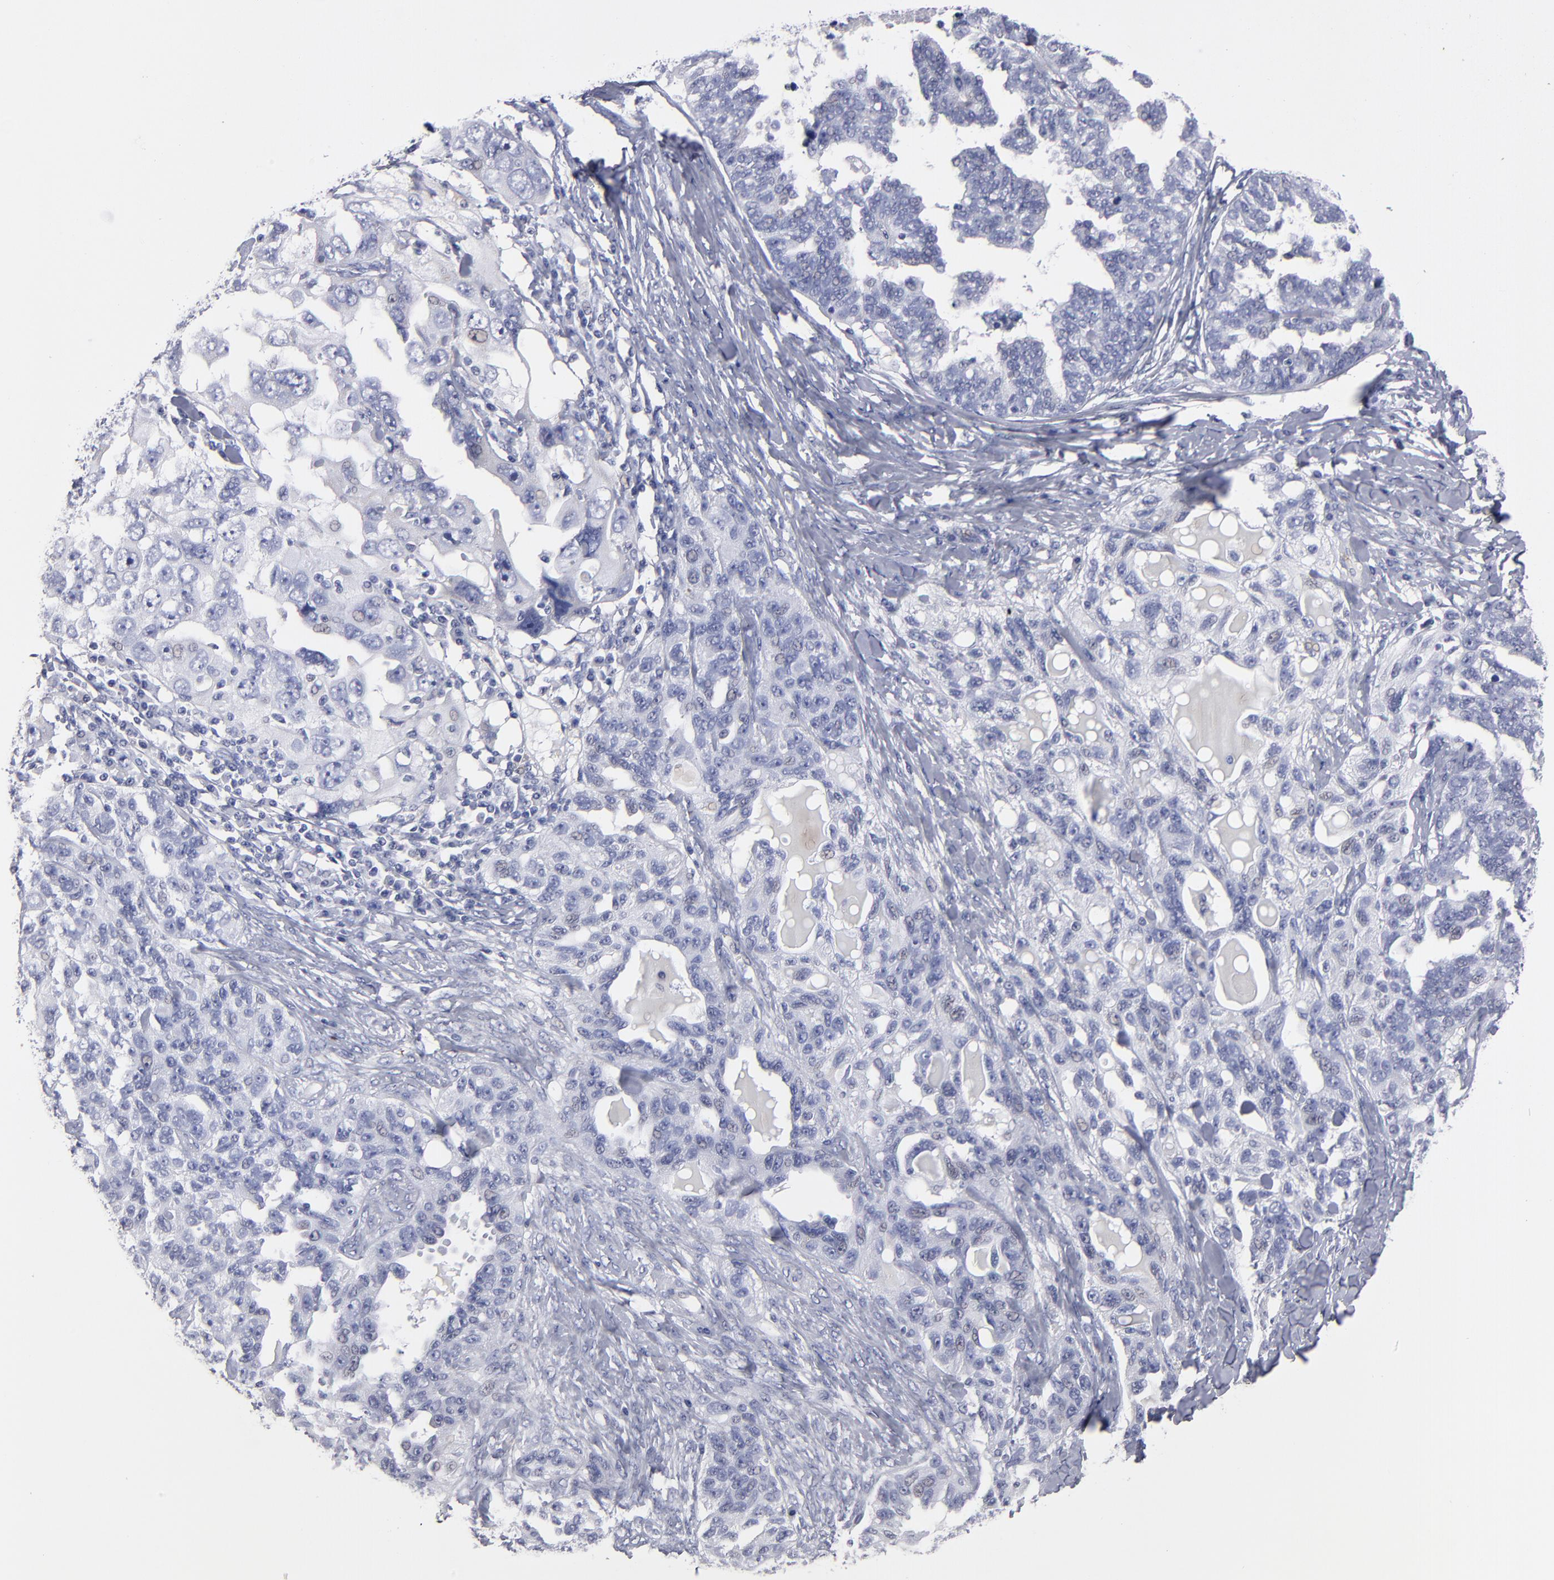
{"staining": {"intensity": "negative", "quantity": "none", "location": "none"}, "tissue": "ovarian cancer", "cell_type": "Tumor cells", "image_type": "cancer", "snomed": [{"axis": "morphology", "description": "Cystadenocarcinoma, serous, NOS"}, {"axis": "topography", "description": "Ovary"}], "caption": "IHC photomicrograph of human ovarian serous cystadenocarcinoma stained for a protein (brown), which exhibits no positivity in tumor cells.", "gene": "FABP4", "patient": {"sex": "female", "age": 82}}